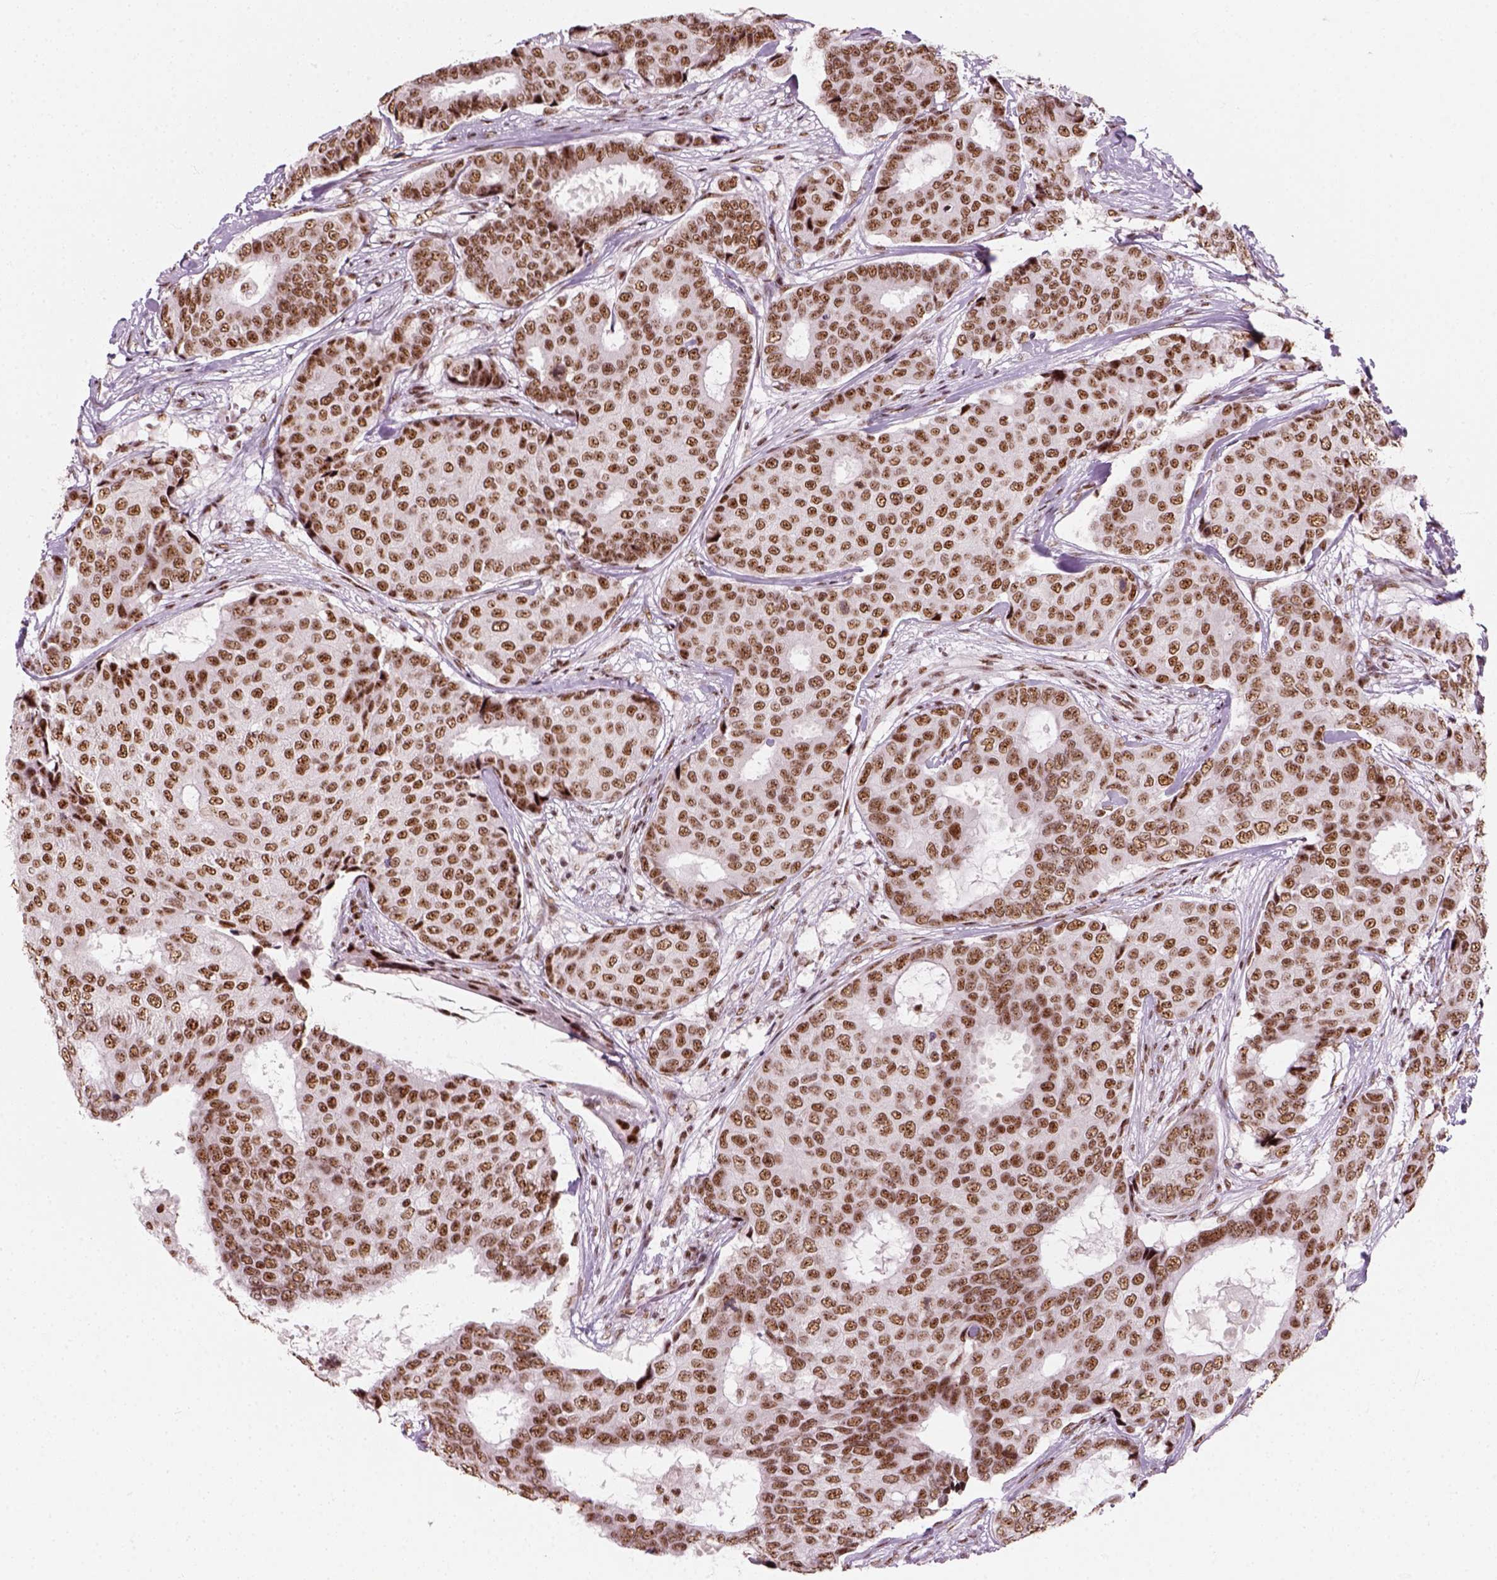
{"staining": {"intensity": "moderate", "quantity": ">75%", "location": "nuclear"}, "tissue": "breast cancer", "cell_type": "Tumor cells", "image_type": "cancer", "snomed": [{"axis": "morphology", "description": "Duct carcinoma"}, {"axis": "topography", "description": "Breast"}], "caption": "IHC image of neoplastic tissue: breast cancer (invasive ductal carcinoma) stained using immunohistochemistry (IHC) exhibits medium levels of moderate protein expression localized specifically in the nuclear of tumor cells, appearing as a nuclear brown color.", "gene": "GTF2F1", "patient": {"sex": "female", "age": 75}}